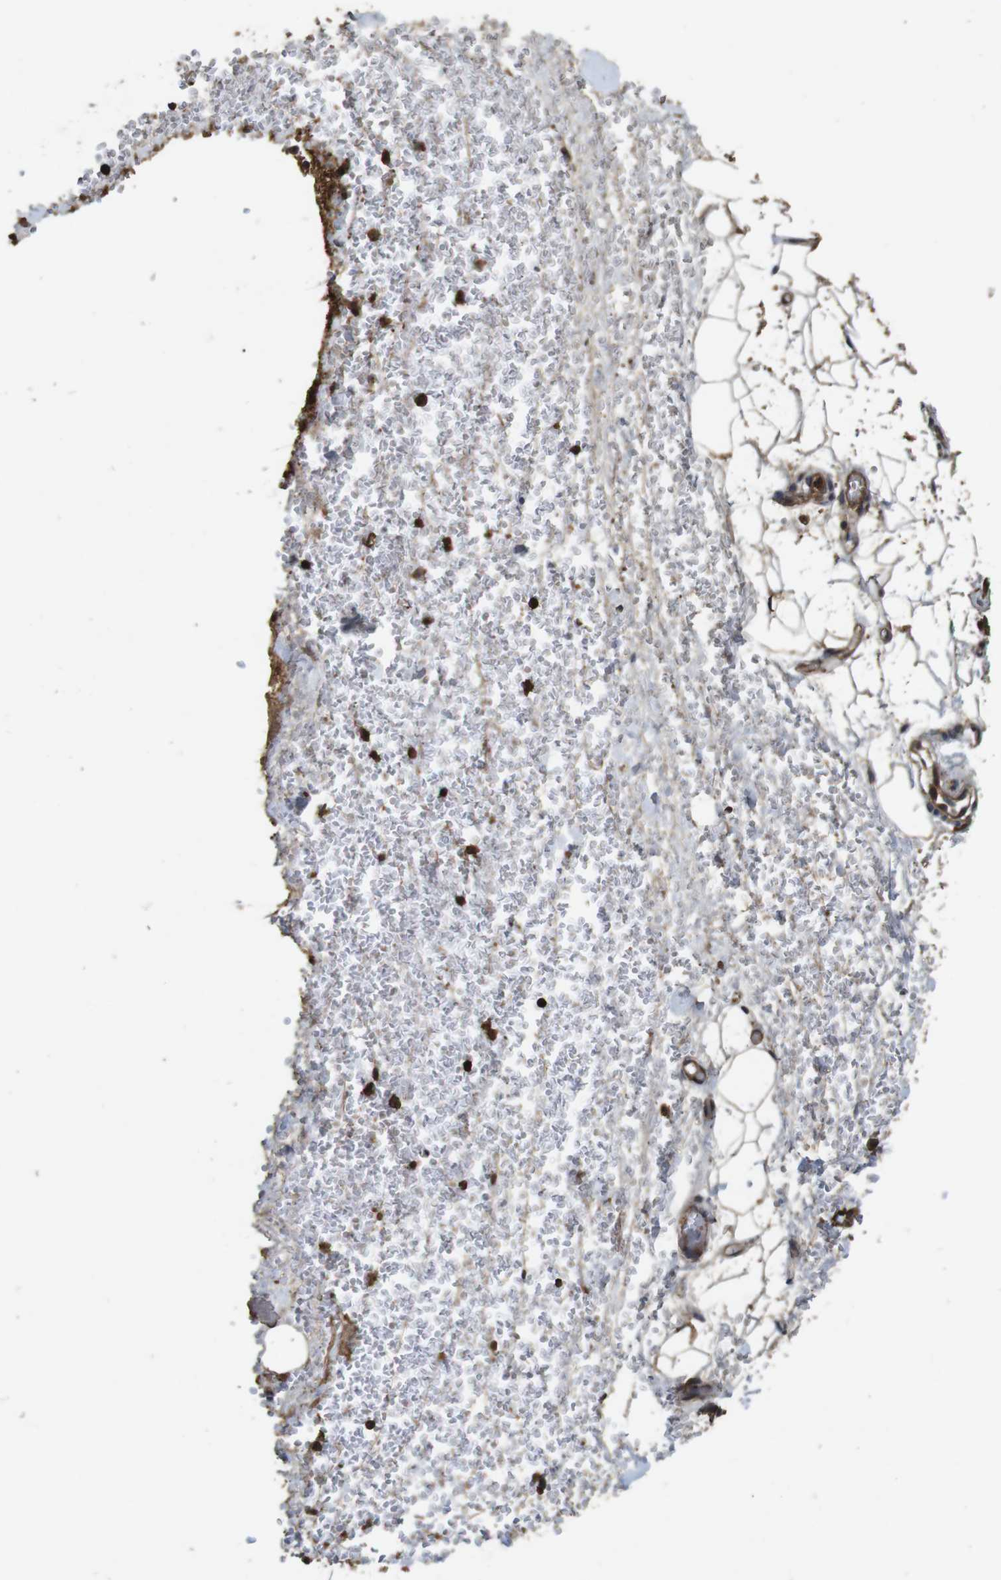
{"staining": {"intensity": "moderate", "quantity": ">75%", "location": "cytoplasmic/membranous"}, "tissue": "adipose tissue", "cell_type": "Adipocytes", "image_type": "normal", "snomed": [{"axis": "morphology", "description": "Normal tissue, NOS"}, {"axis": "morphology", "description": "Adenocarcinoma, NOS"}, {"axis": "topography", "description": "Esophagus"}], "caption": "Adipose tissue stained with a brown dye reveals moderate cytoplasmic/membranous positive positivity in about >75% of adipocytes.", "gene": "BAG4", "patient": {"sex": "male", "age": 62}}